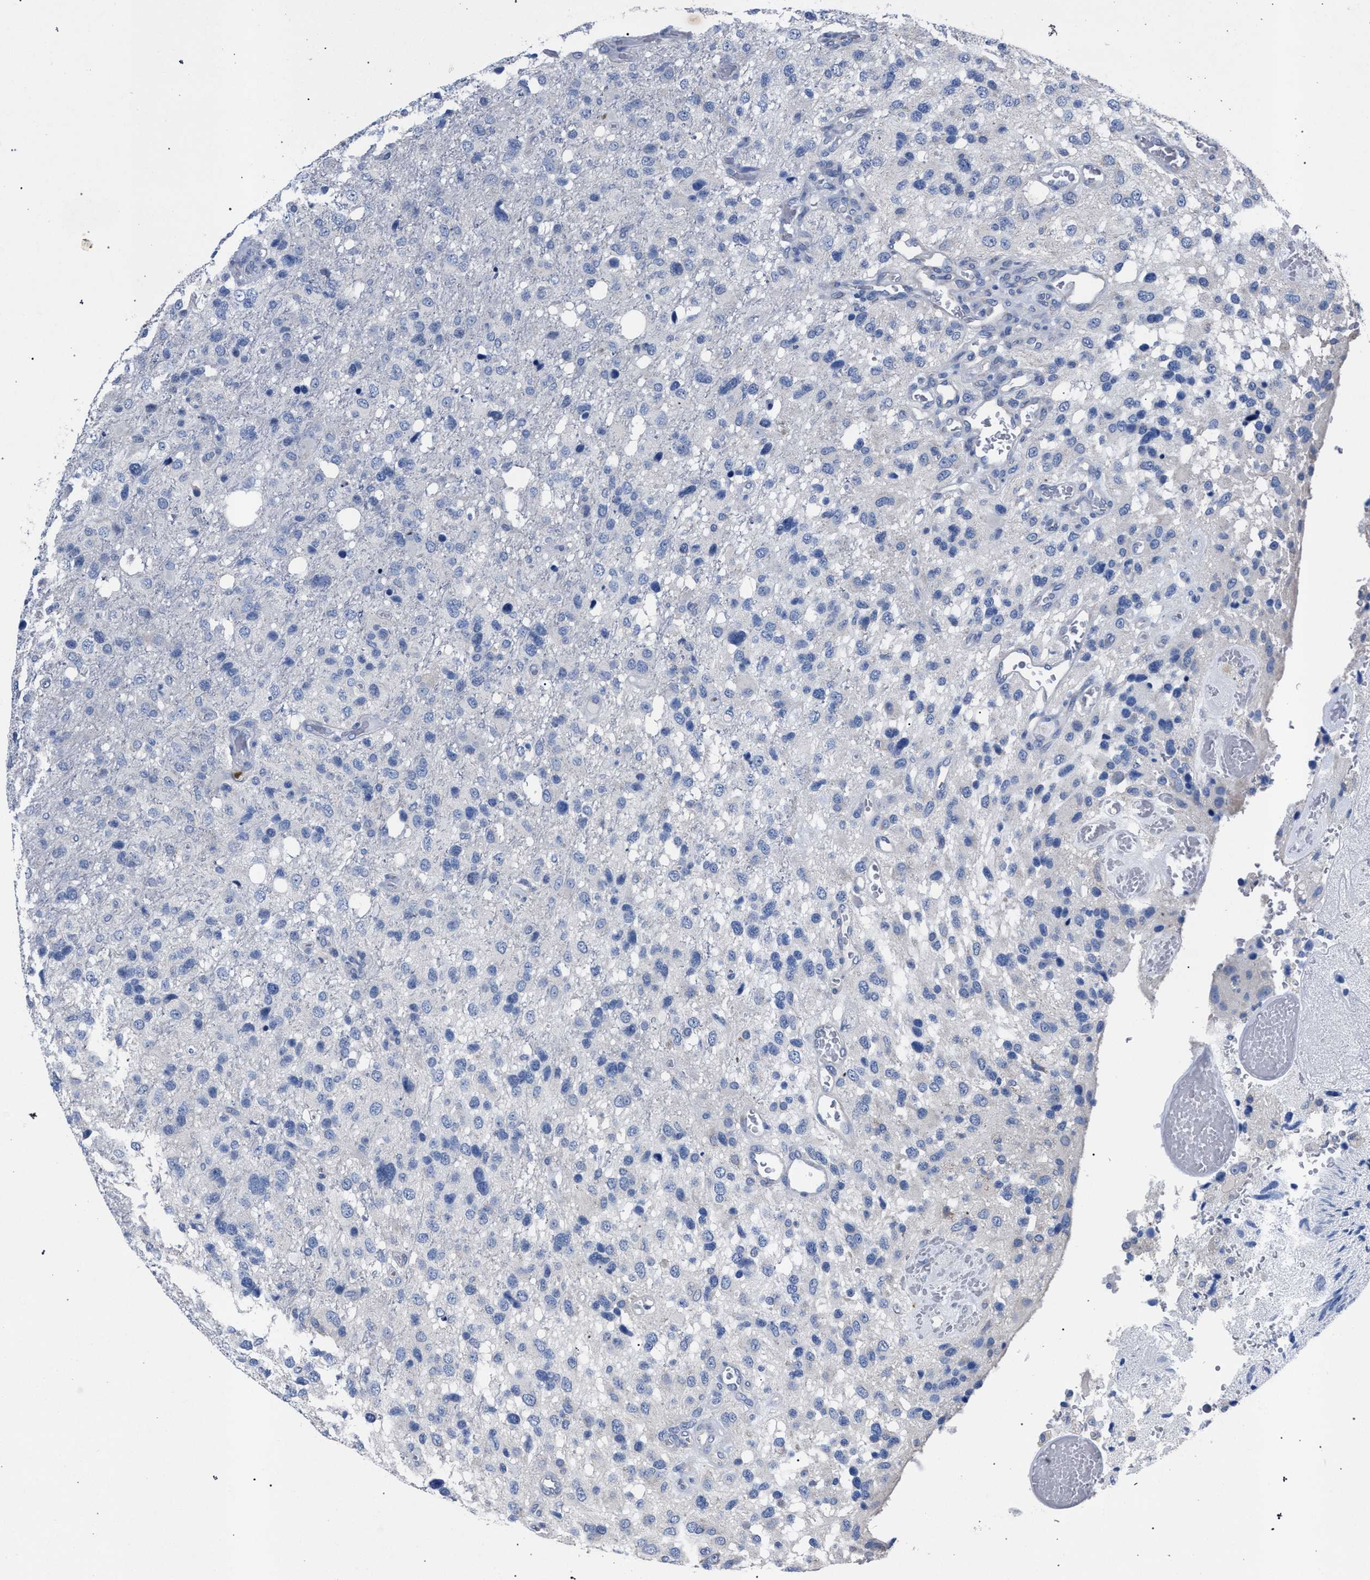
{"staining": {"intensity": "negative", "quantity": "none", "location": "none"}, "tissue": "glioma", "cell_type": "Tumor cells", "image_type": "cancer", "snomed": [{"axis": "morphology", "description": "Glioma, malignant, High grade"}, {"axis": "topography", "description": "Brain"}], "caption": "High power microscopy photomicrograph of an immunohistochemistry photomicrograph of malignant glioma (high-grade), revealing no significant staining in tumor cells.", "gene": "CRYZ", "patient": {"sex": "female", "age": 58}}